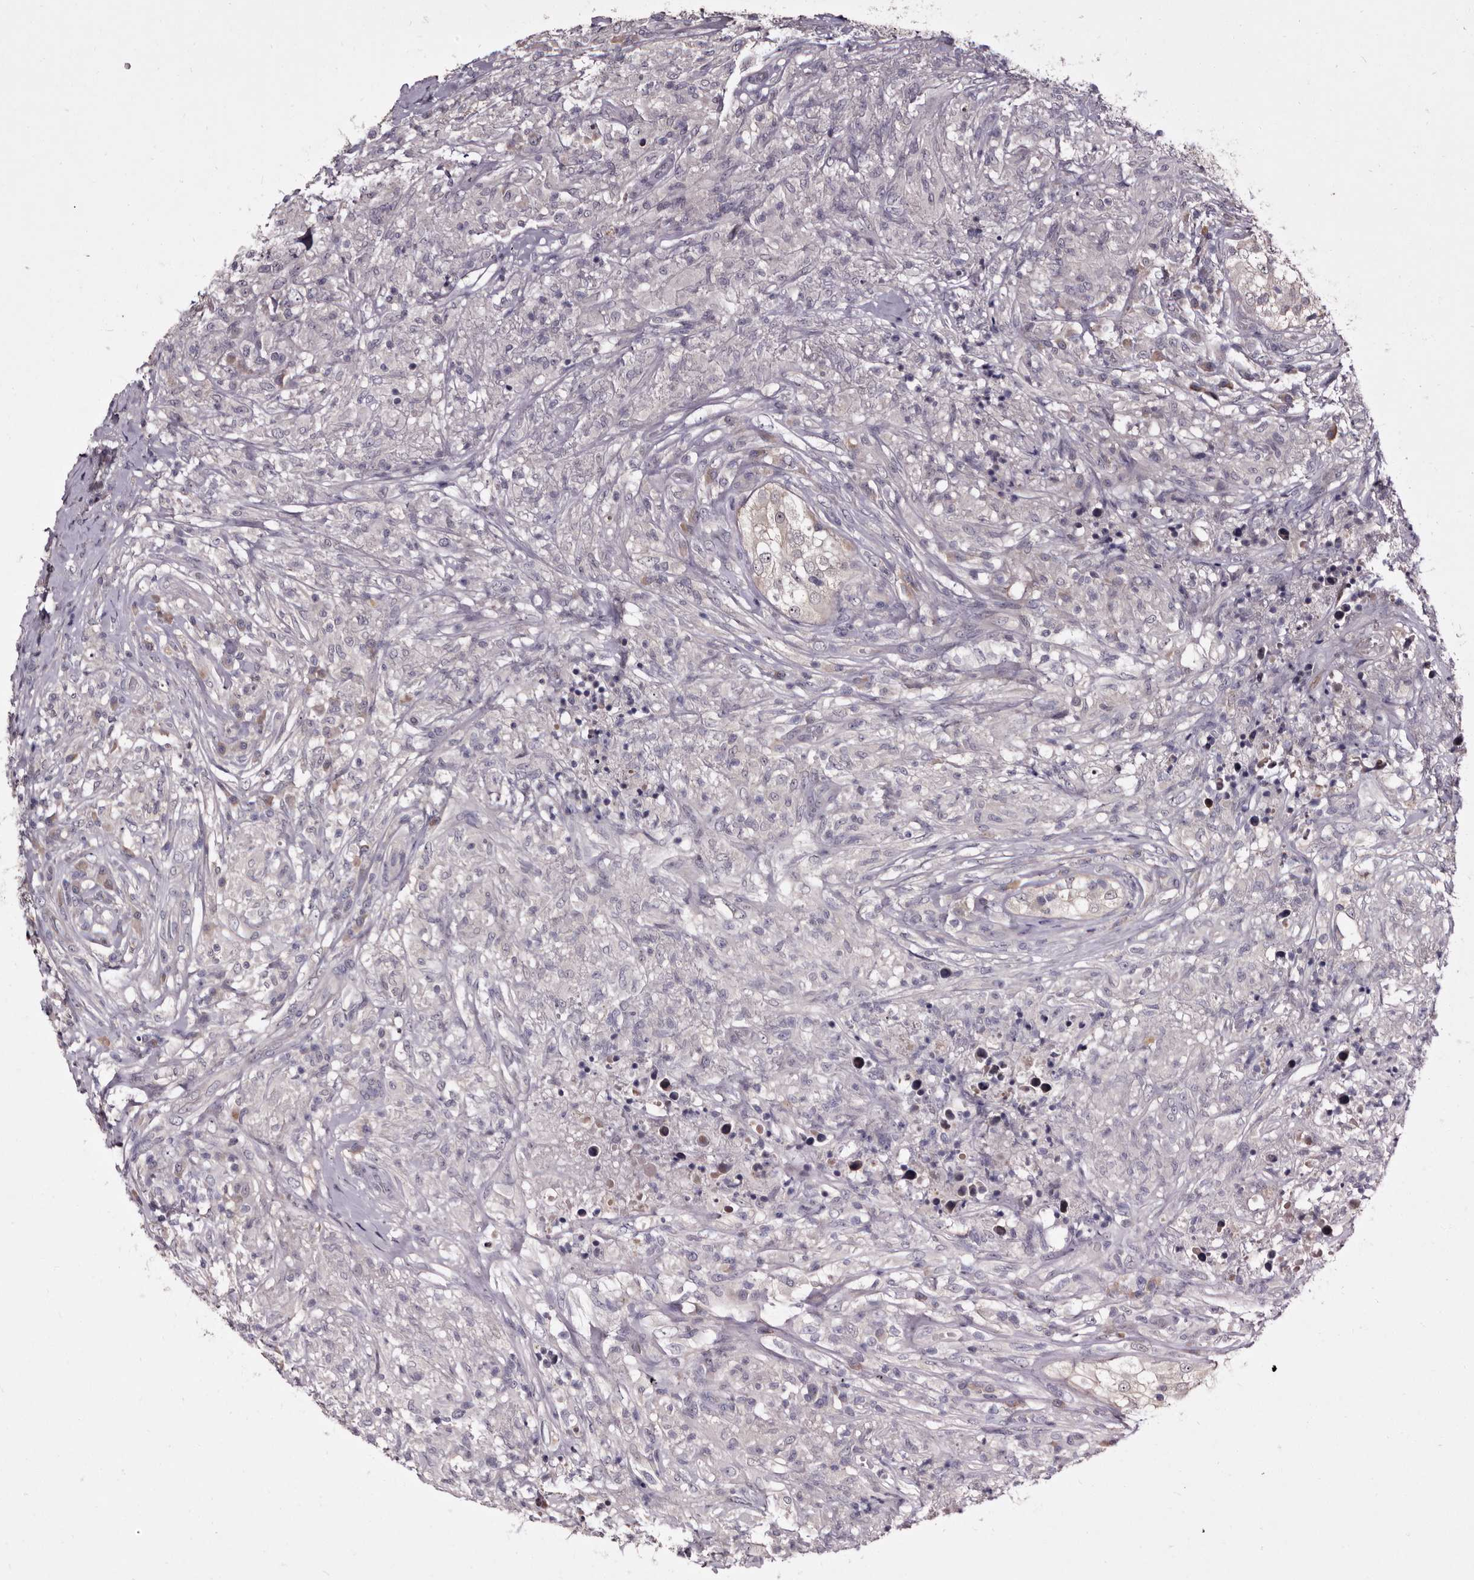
{"staining": {"intensity": "negative", "quantity": "none", "location": "none"}, "tissue": "testis cancer", "cell_type": "Tumor cells", "image_type": "cancer", "snomed": [{"axis": "morphology", "description": "Seminoma, NOS"}, {"axis": "topography", "description": "Testis"}], "caption": "Testis cancer was stained to show a protein in brown. There is no significant expression in tumor cells.", "gene": "LANCL2", "patient": {"sex": "male", "age": 49}}